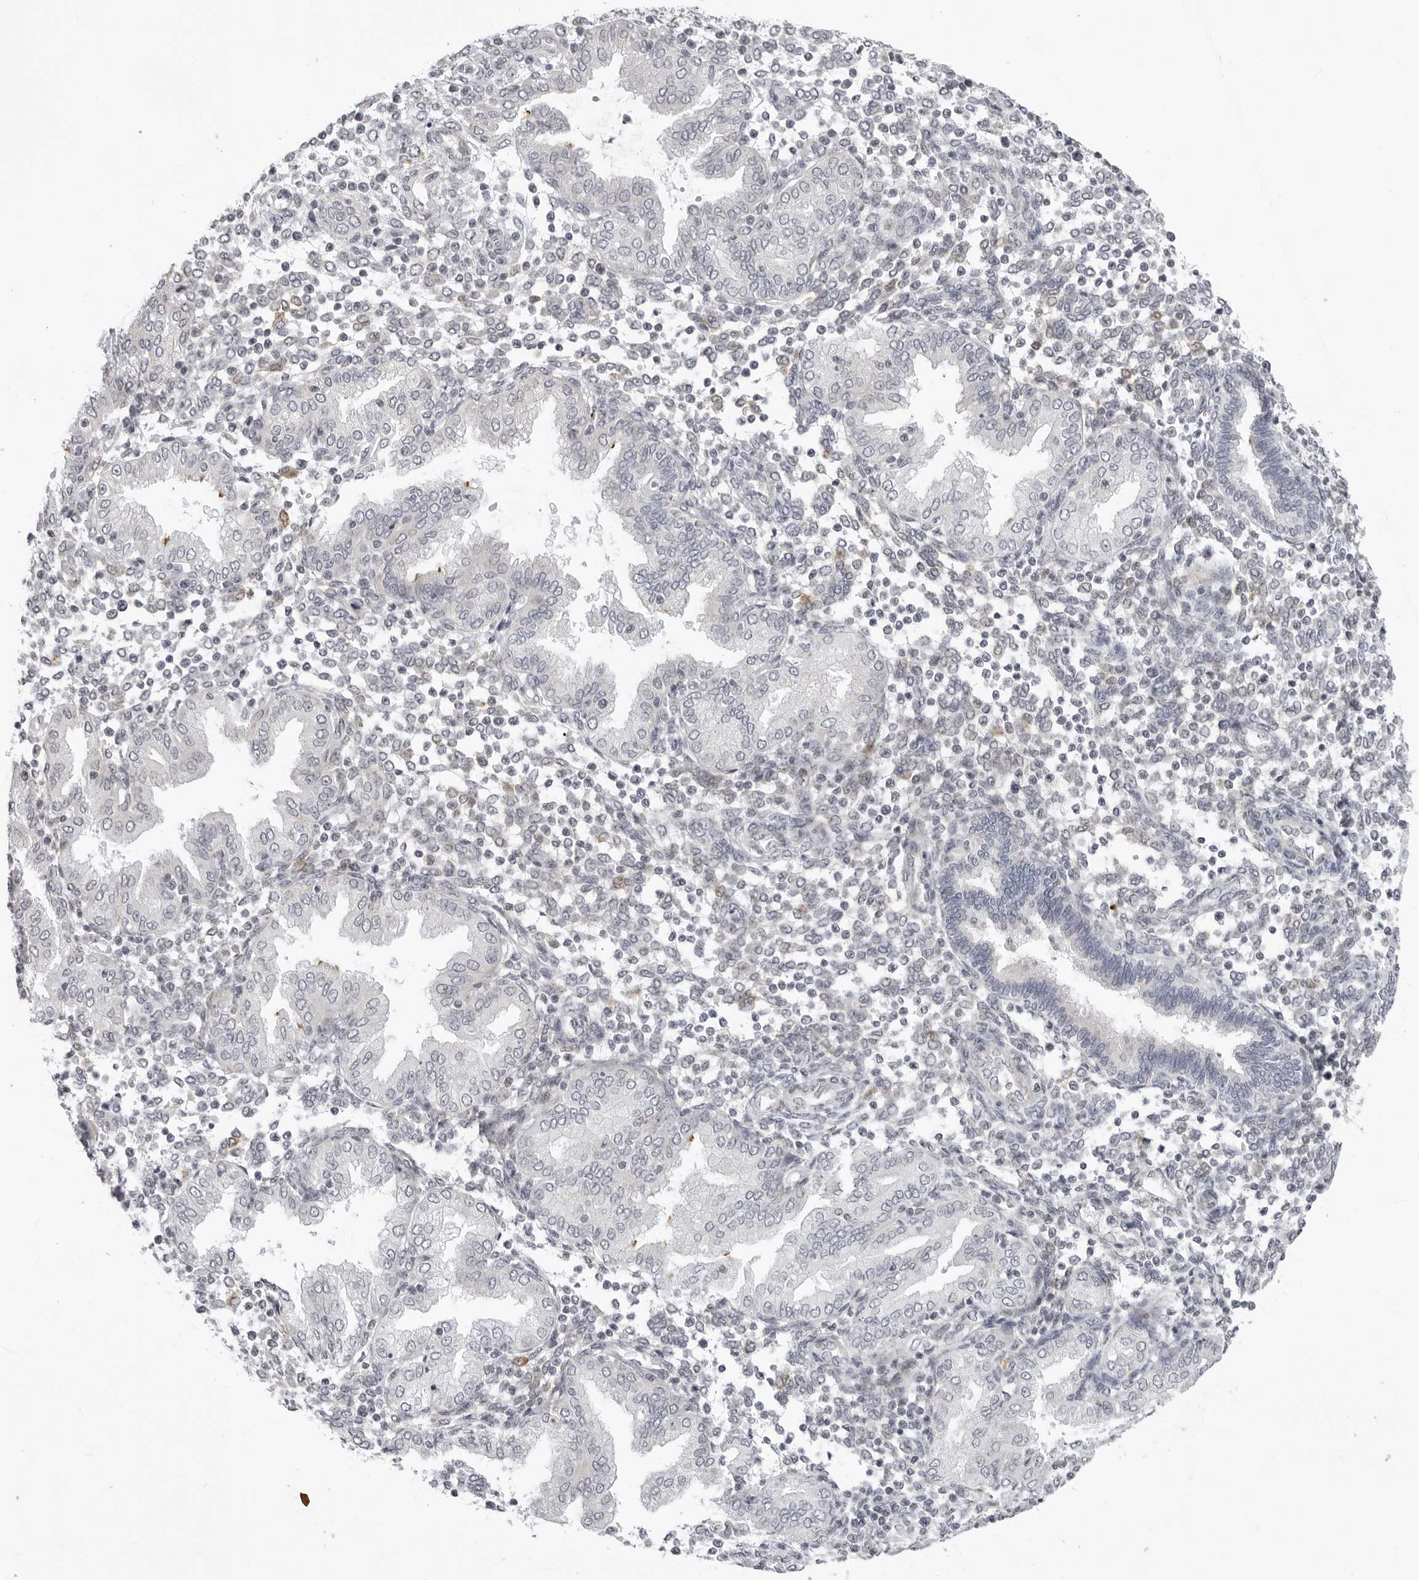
{"staining": {"intensity": "moderate", "quantity": "25%-75%", "location": "cytoplasmic/membranous"}, "tissue": "endometrium", "cell_type": "Cells in endometrial stroma", "image_type": "normal", "snomed": [{"axis": "morphology", "description": "Normal tissue, NOS"}, {"axis": "topography", "description": "Endometrium"}], "caption": "Immunohistochemical staining of benign endometrium demonstrates medium levels of moderate cytoplasmic/membranous positivity in about 25%-75% of cells in endometrial stroma.", "gene": "SUGCT", "patient": {"sex": "female", "age": 53}}